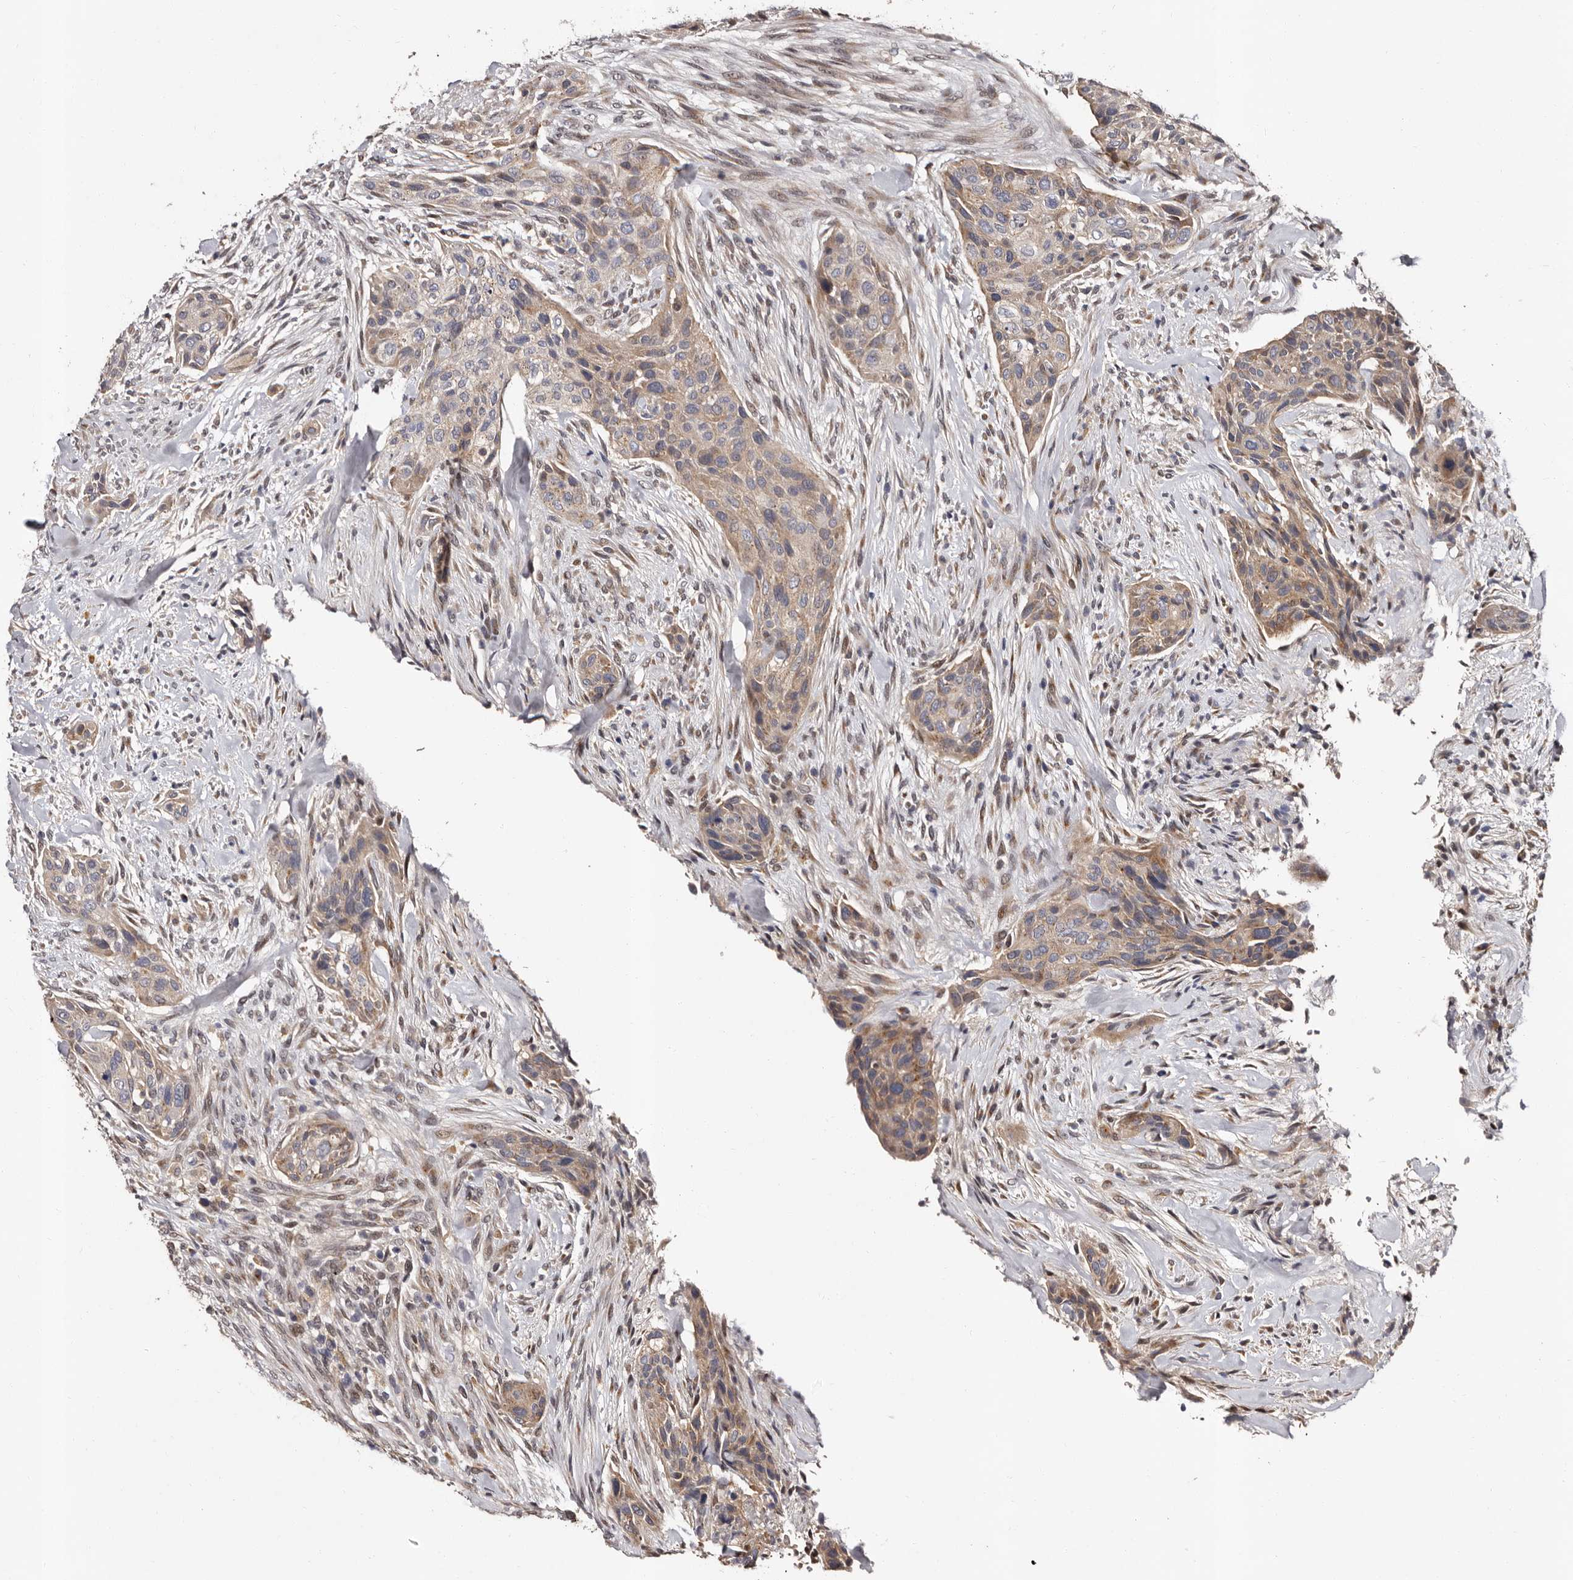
{"staining": {"intensity": "weak", "quantity": "25%-75%", "location": "cytoplasmic/membranous"}, "tissue": "urothelial cancer", "cell_type": "Tumor cells", "image_type": "cancer", "snomed": [{"axis": "morphology", "description": "Urothelial carcinoma, High grade"}, {"axis": "topography", "description": "Urinary bladder"}], "caption": "Immunohistochemistry (IHC) of urothelial carcinoma (high-grade) reveals low levels of weak cytoplasmic/membranous positivity in approximately 25%-75% of tumor cells.", "gene": "FAM91A1", "patient": {"sex": "male", "age": 35}}